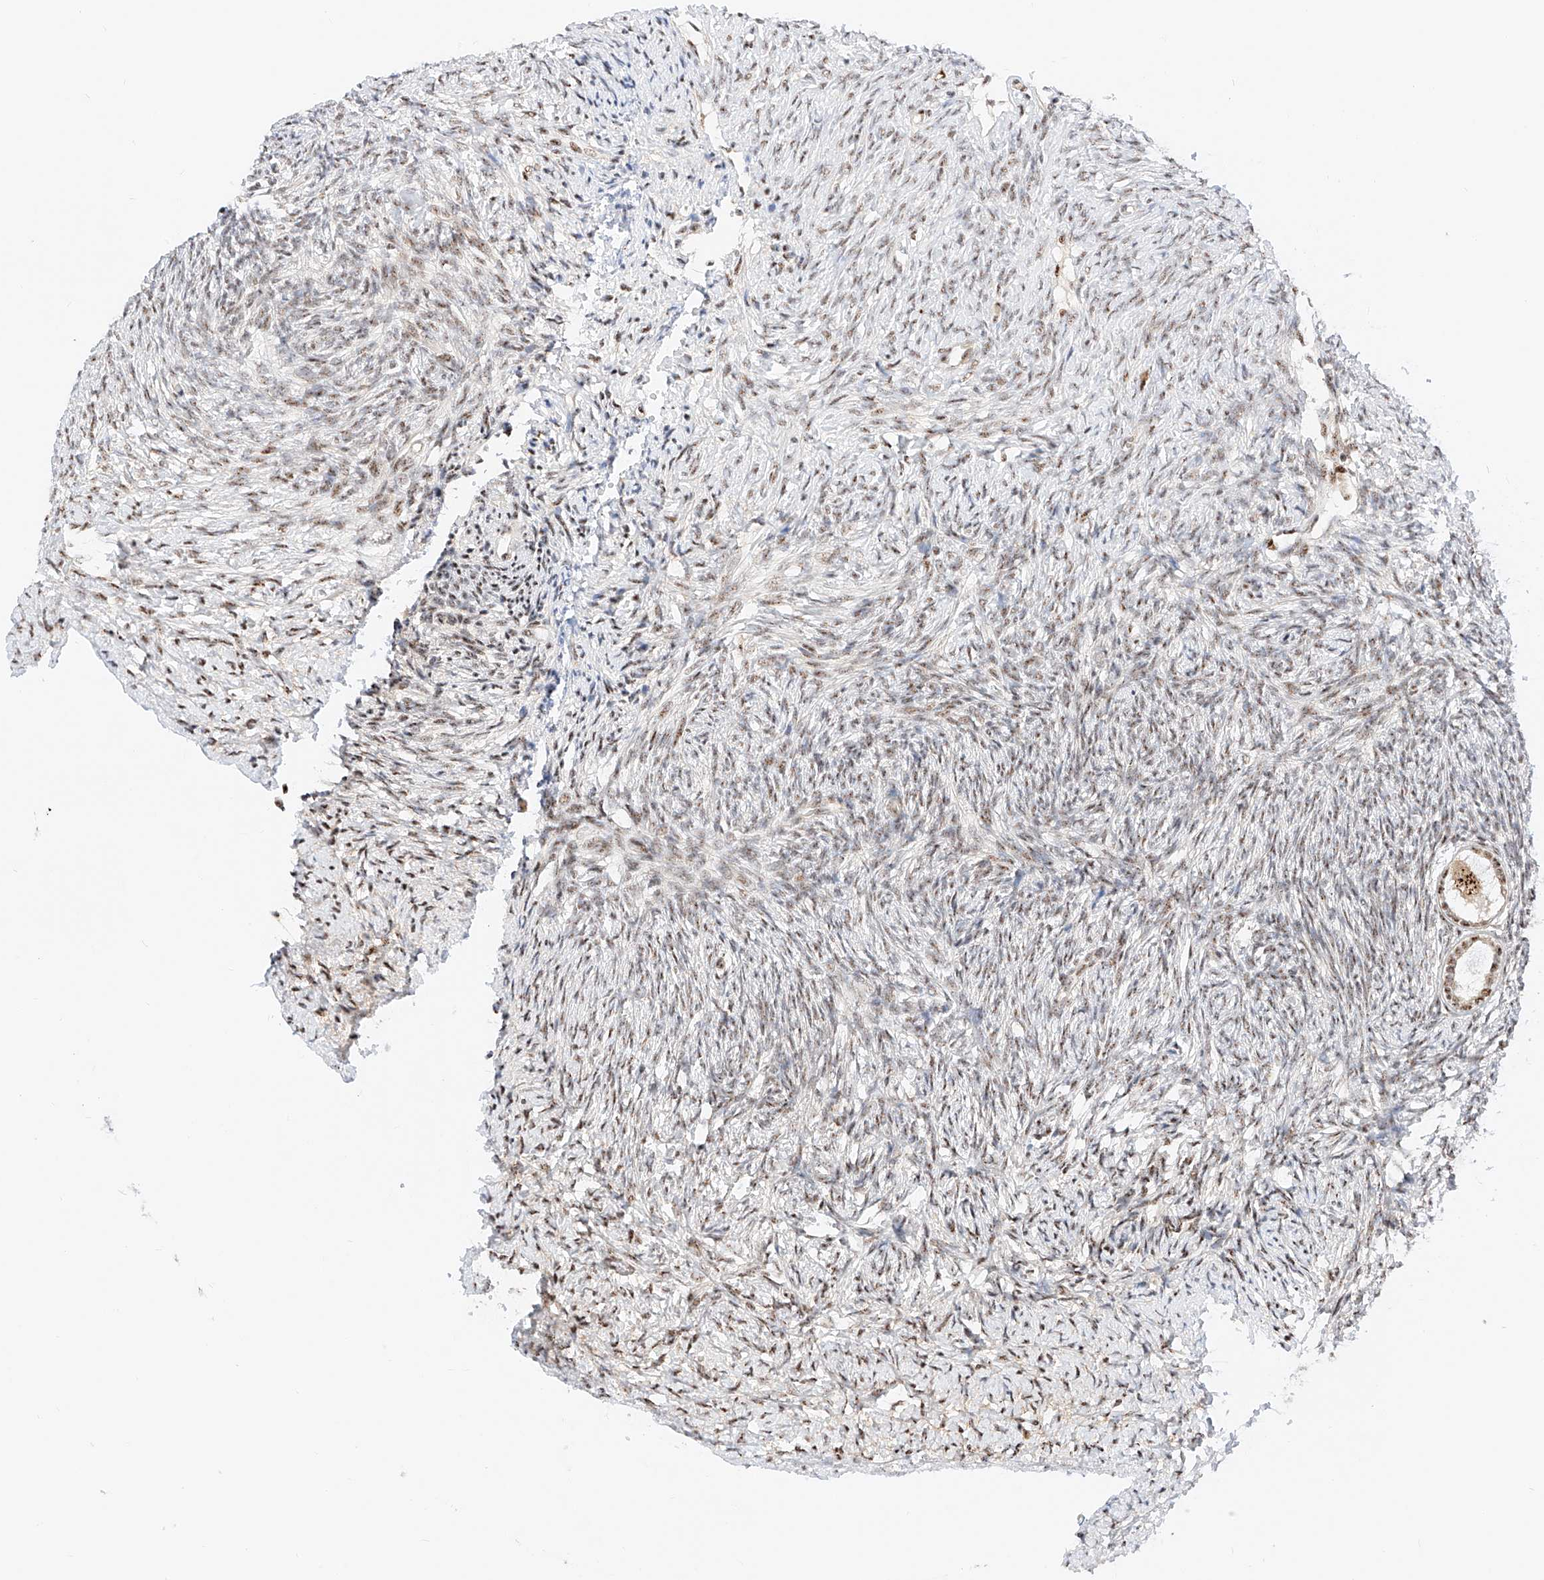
{"staining": {"intensity": "moderate", "quantity": ">75%", "location": "nuclear"}, "tissue": "ovary", "cell_type": "Follicle cells", "image_type": "normal", "snomed": [{"axis": "morphology", "description": "Normal tissue, NOS"}, {"axis": "topography", "description": "Ovary"}], "caption": "Immunohistochemistry staining of unremarkable ovary, which demonstrates medium levels of moderate nuclear positivity in about >75% of follicle cells indicating moderate nuclear protein staining. The staining was performed using DAB (3,3'-diaminobenzidine) (brown) for protein detection and nuclei were counterstained in hematoxylin (blue).", "gene": "ATXN7L2", "patient": {"sex": "female", "age": 41}}